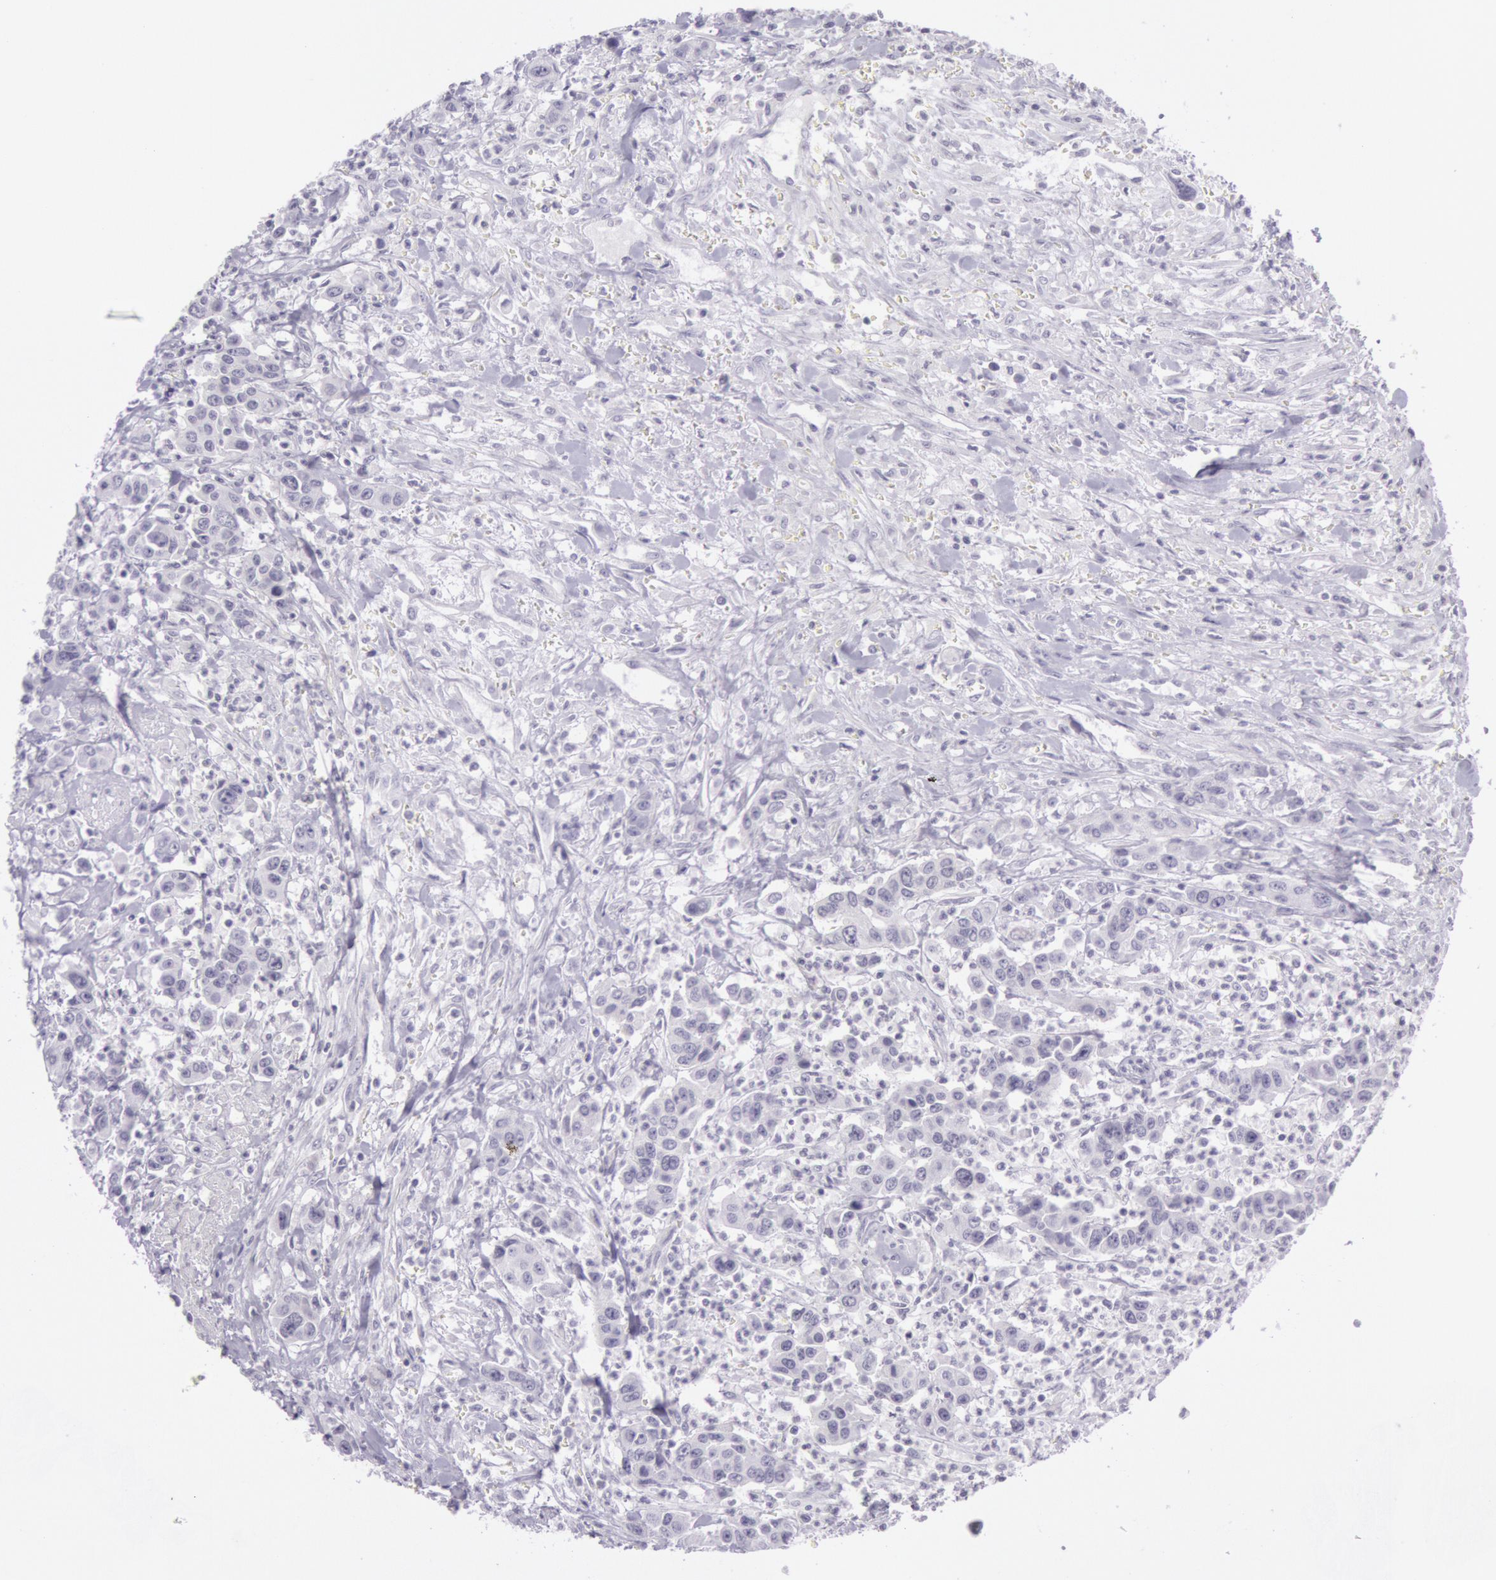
{"staining": {"intensity": "negative", "quantity": "none", "location": "none"}, "tissue": "urothelial cancer", "cell_type": "Tumor cells", "image_type": "cancer", "snomed": [{"axis": "morphology", "description": "Urothelial carcinoma, High grade"}, {"axis": "topography", "description": "Urinary bladder"}], "caption": "IHC of urothelial carcinoma (high-grade) shows no expression in tumor cells.", "gene": "CKB", "patient": {"sex": "male", "age": 86}}